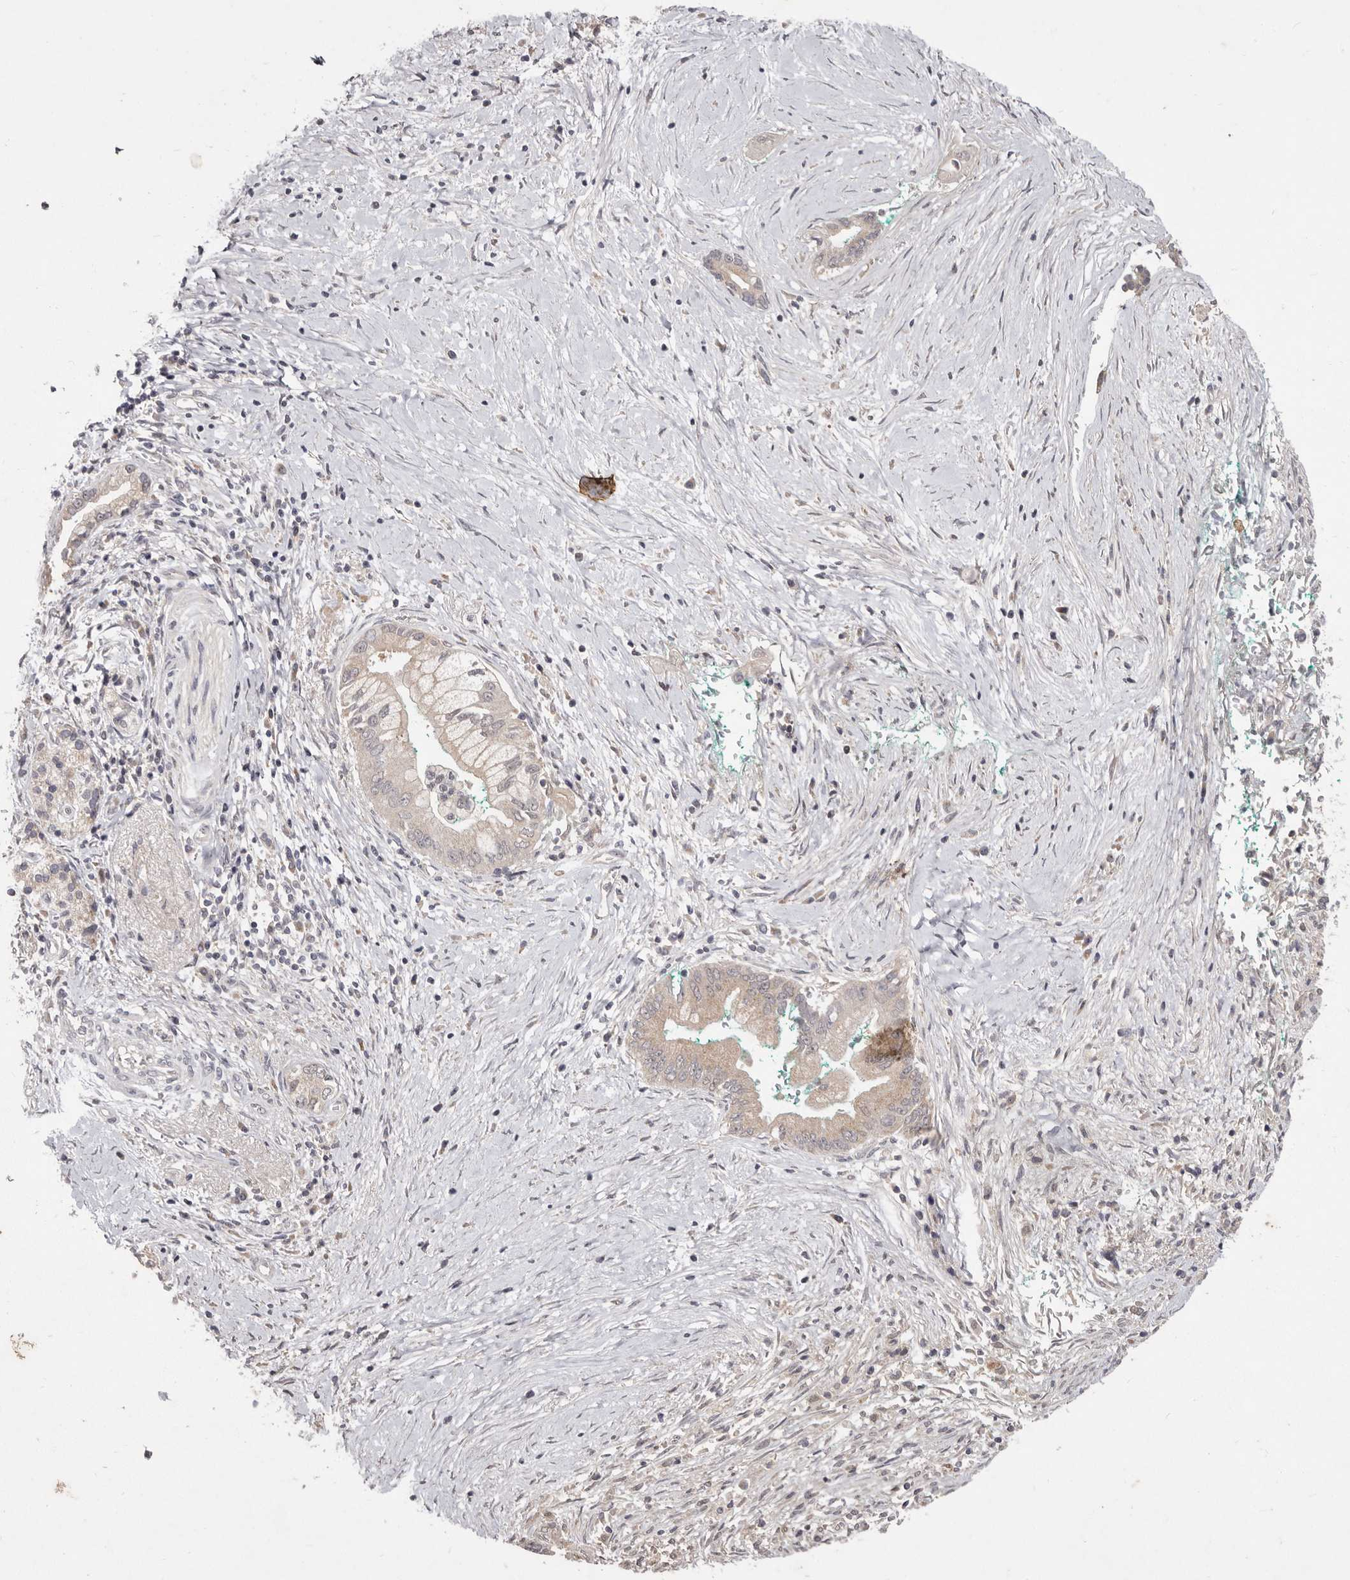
{"staining": {"intensity": "weak", "quantity": "25%-75%", "location": "cytoplasmic/membranous"}, "tissue": "pancreatic cancer", "cell_type": "Tumor cells", "image_type": "cancer", "snomed": [{"axis": "morphology", "description": "Adenocarcinoma, NOS"}, {"axis": "topography", "description": "Pancreas"}], "caption": "Pancreatic cancer (adenocarcinoma) stained for a protein reveals weak cytoplasmic/membranous positivity in tumor cells.", "gene": "FLAD1", "patient": {"sex": "male", "age": 78}}